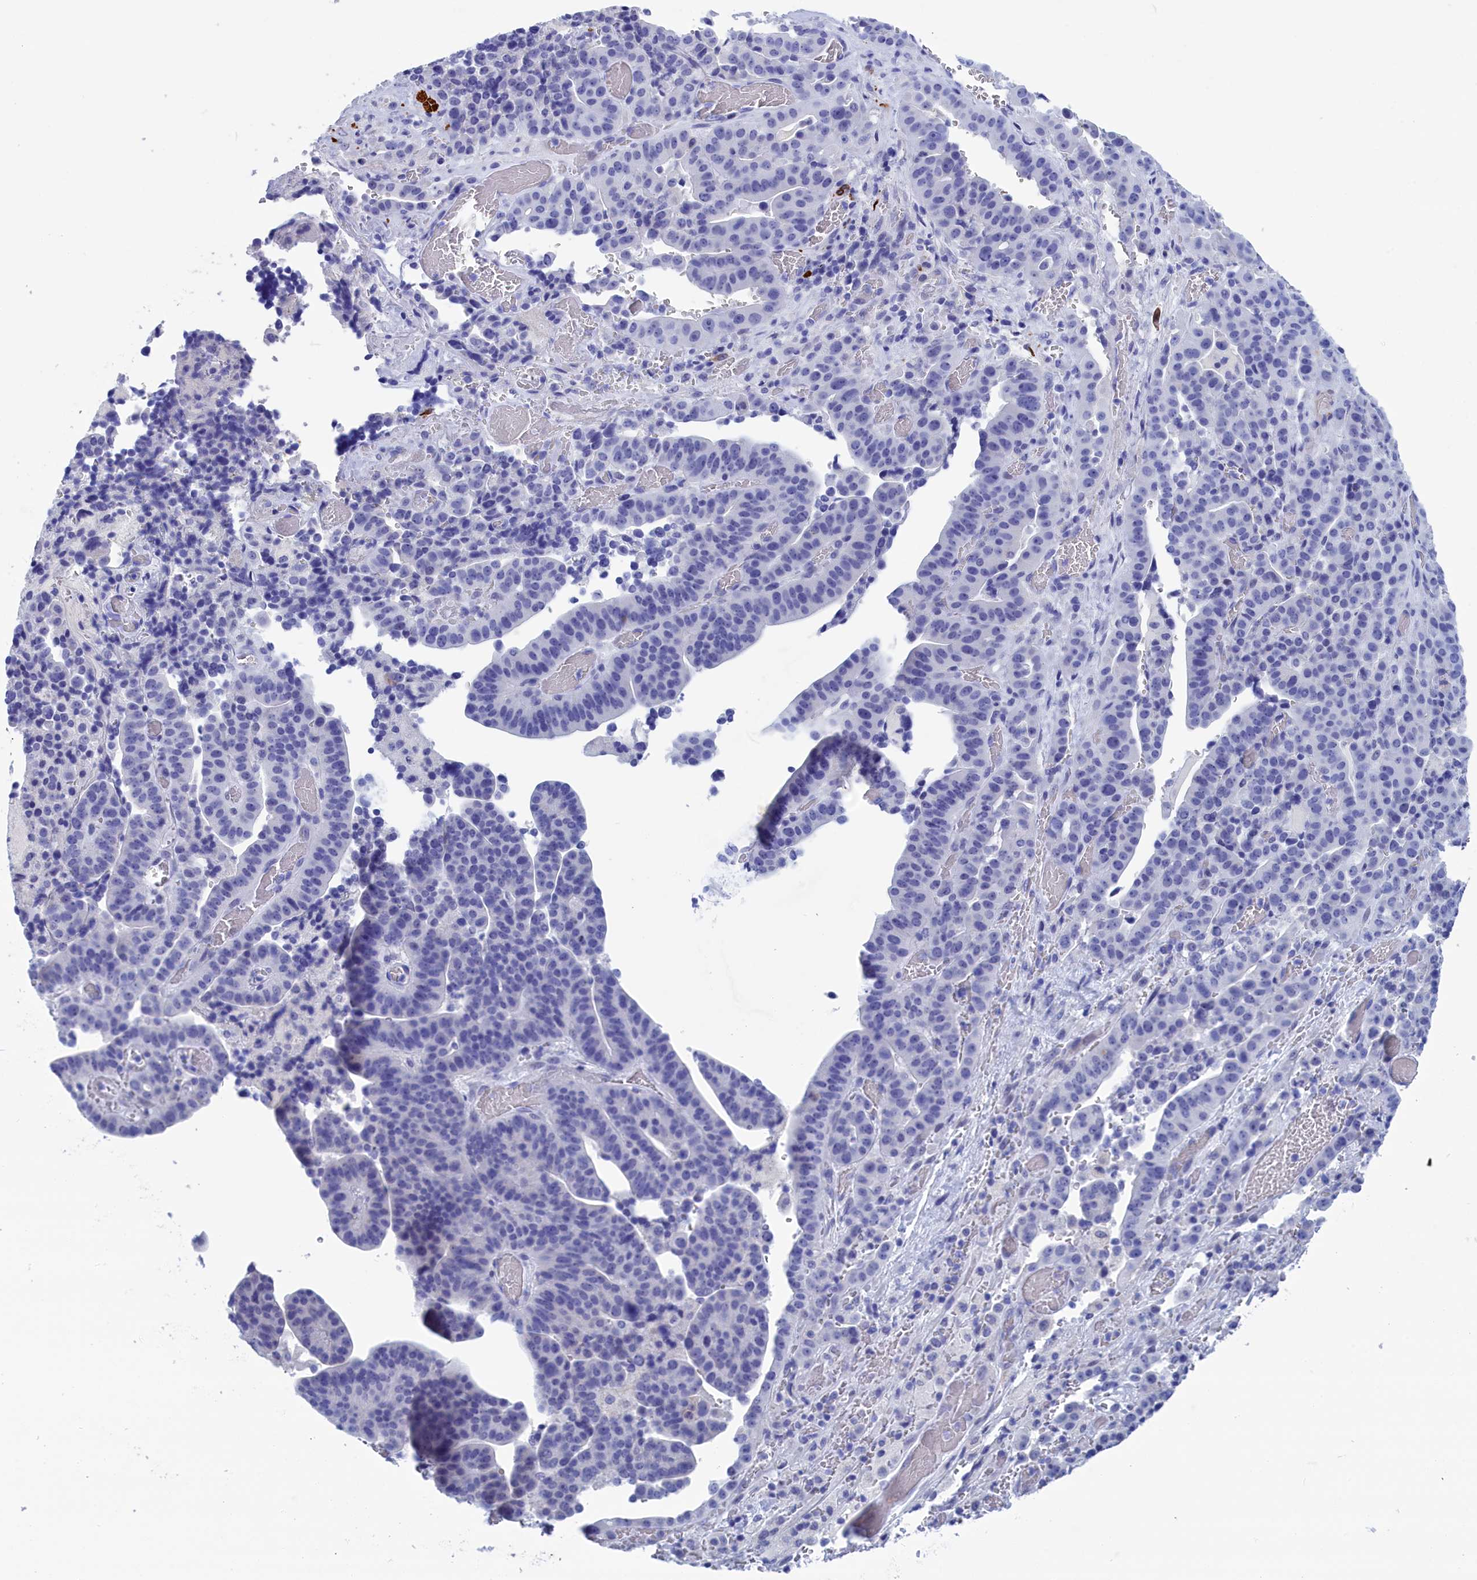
{"staining": {"intensity": "negative", "quantity": "none", "location": "none"}, "tissue": "stomach cancer", "cell_type": "Tumor cells", "image_type": "cancer", "snomed": [{"axis": "morphology", "description": "Adenocarcinoma, NOS"}, {"axis": "topography", "description": "Stomach"}], "caption": "Image shows no protein expression in tumor cells of adenocarcinoma (stomach) tissue. (Brightfield microscopy of DAB immunohistochemistry at high magnification).", "gene": "WDR83", "patient": {"sex": "male", "age": 48}}